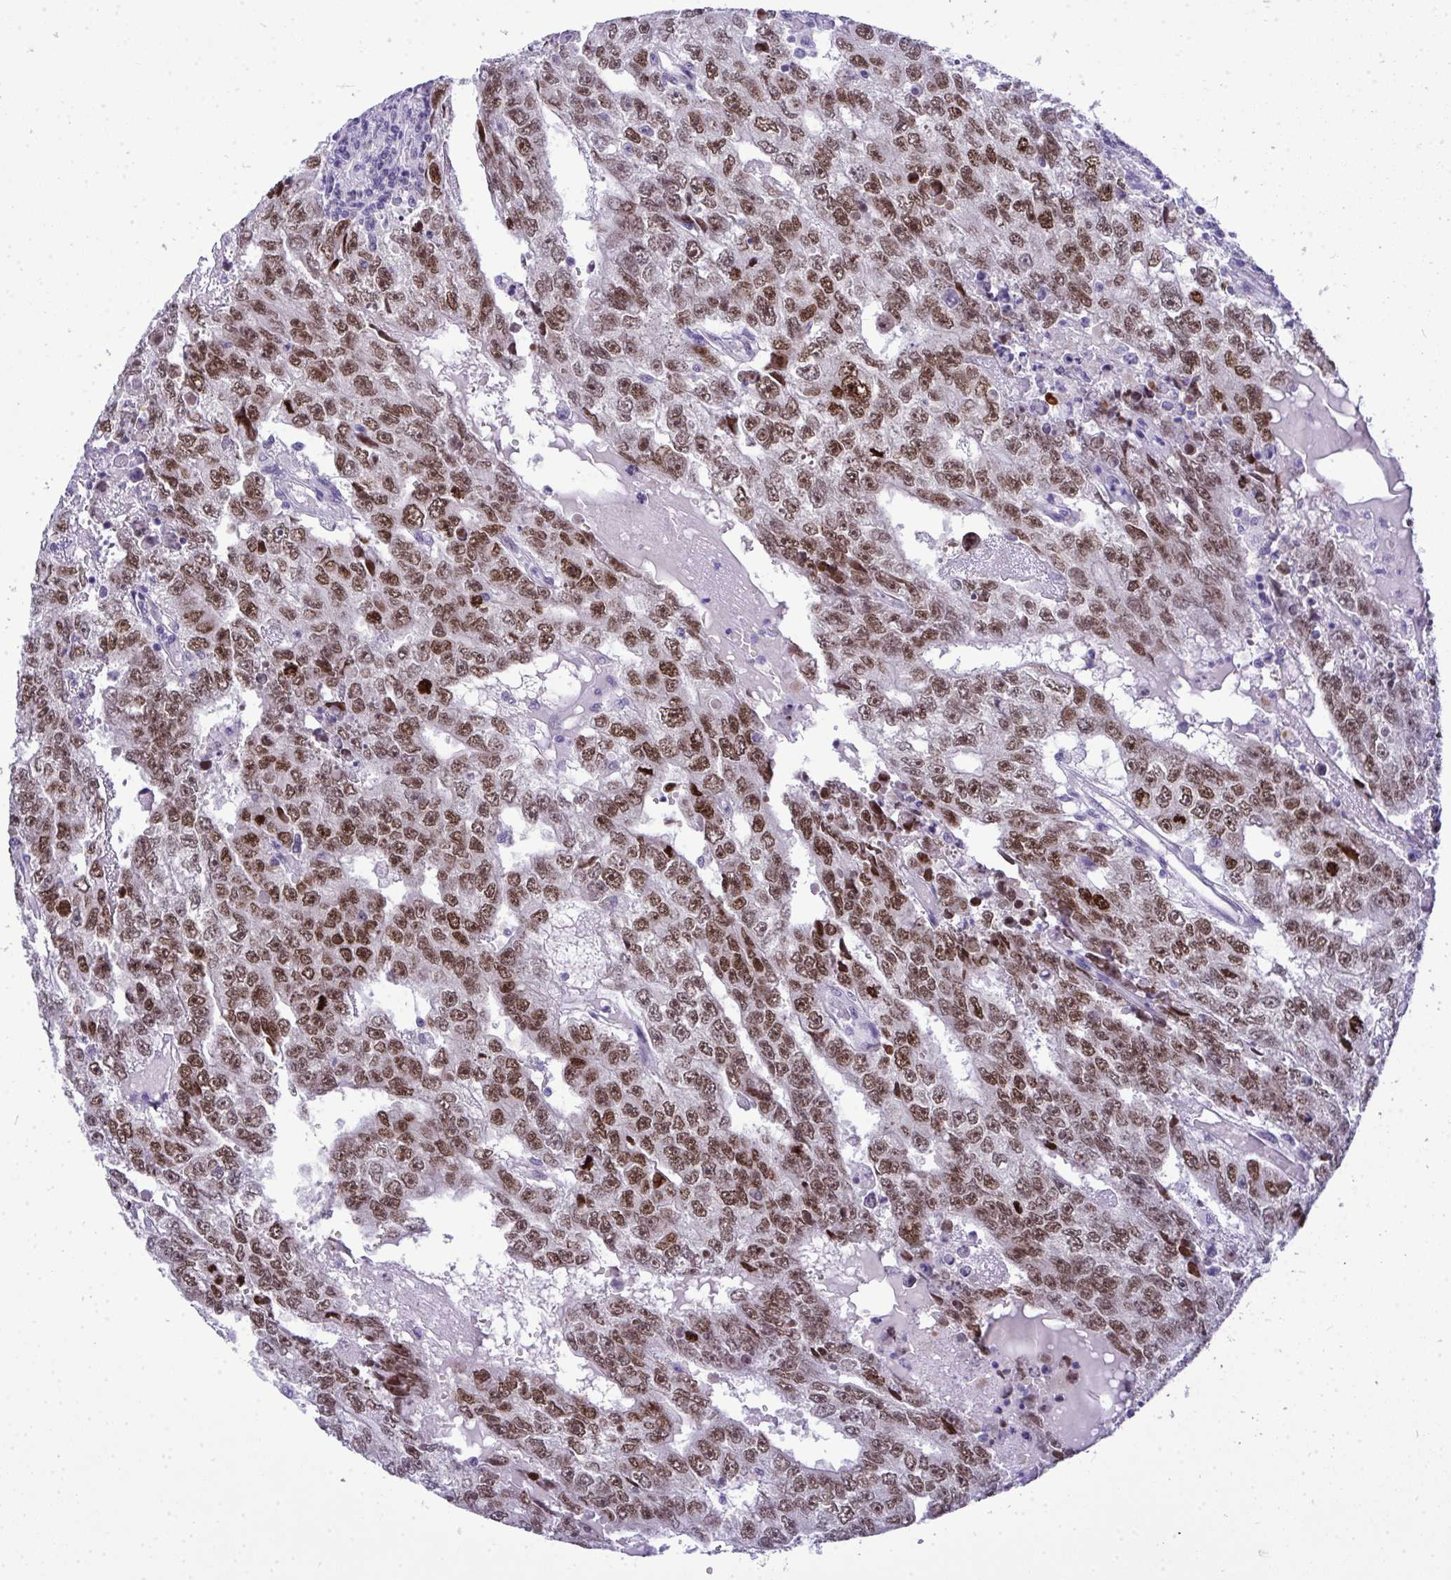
{"staining": {"intensity": "moderate", "quantity": ">75%", "location": "nuclear"}, "tissue": "testis cancer", "cell_type": "Tumor cells", "image_type": "cancer", "snomed": [{"axis": "morphology", "description": "Carcinoma, Embryonal, NOS"}, {"axis": "topography", "description": "Testis"}], "caption": "Immunohistochemistry (IHC) micrograph of testis embryonal carcinoma stained for a protein (brown), which demonstrates medium levels of moderate nuclear expression in approximately >75% of tumor cells.", "gene": "TEAD4", "patient": {"sex": "male", "age": 20}}